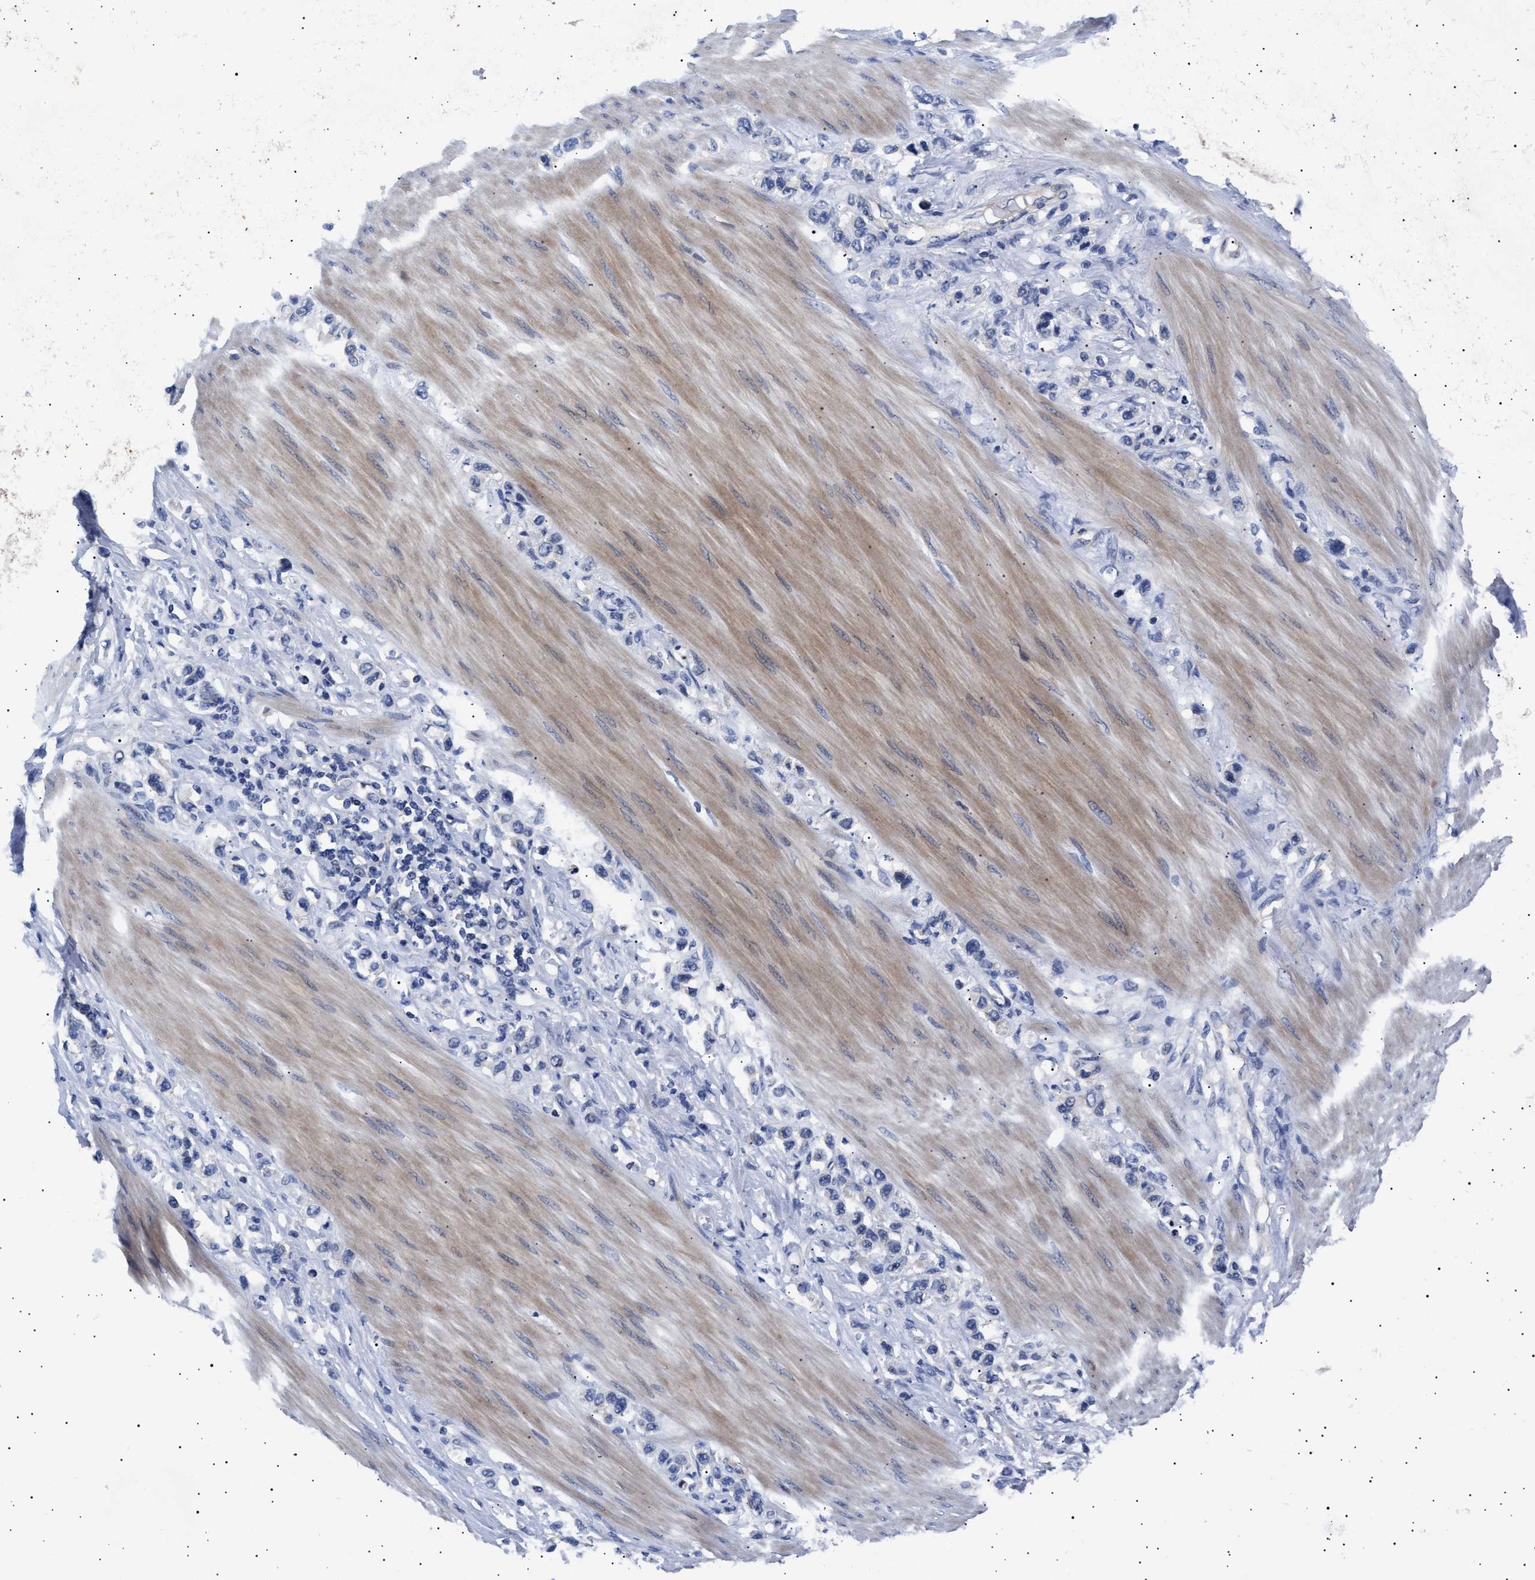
{"staining": {"intensity": "negative", "quantity": "none", "location": "none"}, "tissue": "stomach cancer", "cell_type": "Tumor cells", "image_type": "cancer", "snomed": [{"axis": "morphology", "description": "Adenocarcinoma, NOS"}, {"axis": "topography", "description": "Stomach"}], "caption": "Tumor cells are negative for brown protein staining in stomach cancer.", "gene": "HEMGN", "patient": {"sex": "female", "age": 65}}